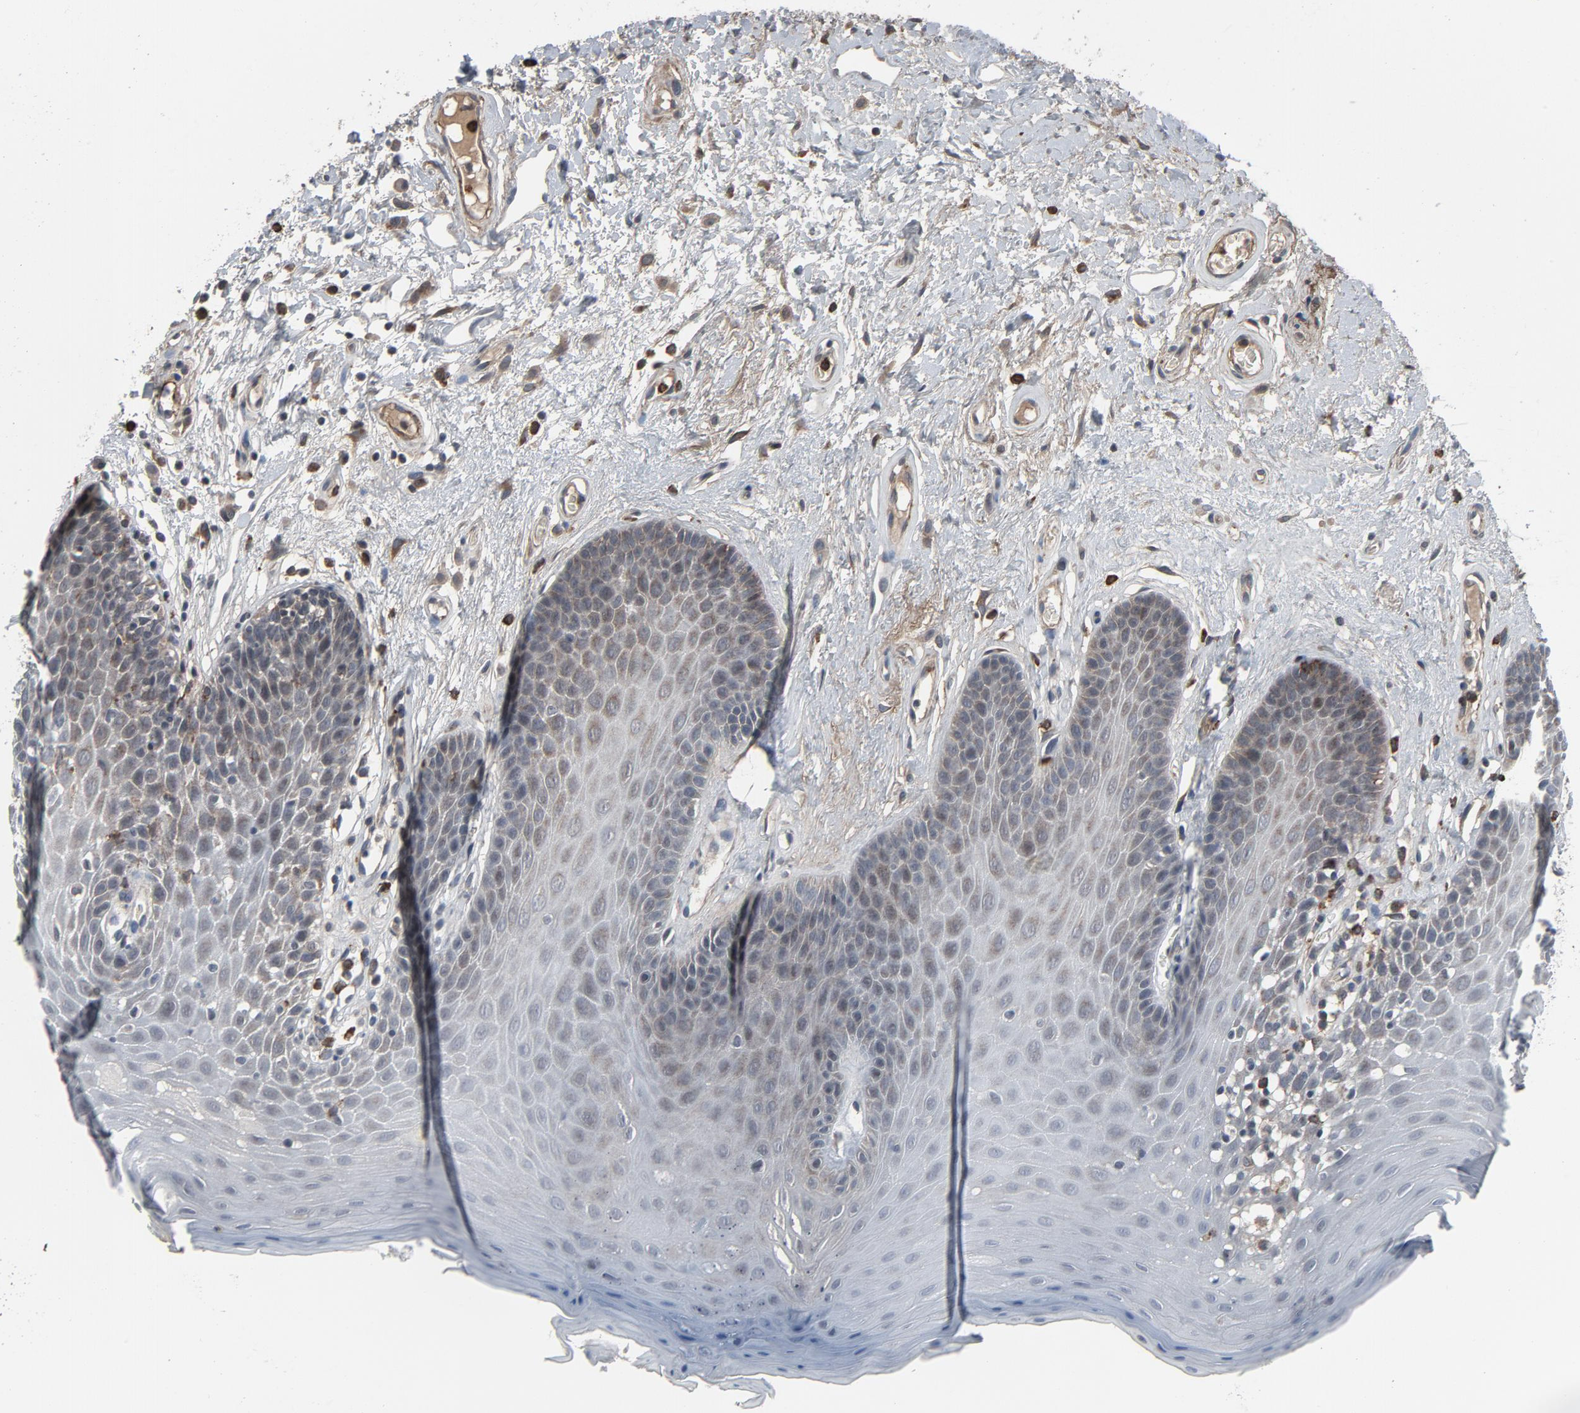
{"staining": {"intensity": "weak", "quantity": "<25%", "location": "cytoplasmic/membranous"}, "tissue": "oral mucosa", "cell_type": "Squamous epithelial cells", "image_type": "normal", "snomed": [{"axis": "morphology", "description": "Normal tissue, NOS"}, {"axis": "morphology", "description": "Squamous cell carcinoma, NOS"}, {"axis": "topography", "description": "Skeletal muscle"}, {"axis": "topography", "description": "Oral tissue"}, {"axis": "topography", "description": "Head-Neck"}], "caption": "Immunohistochemical staining of unremarkable human oral mucosa displays no significant expression in squamous epithelial cells. (DAB (3,3'-diaminobenzidine) immunohistochemistry (IHC) with hematoxylin counter stain).", "gene": "PDZD4", "patient": {"sex": "male", "age": 71}}